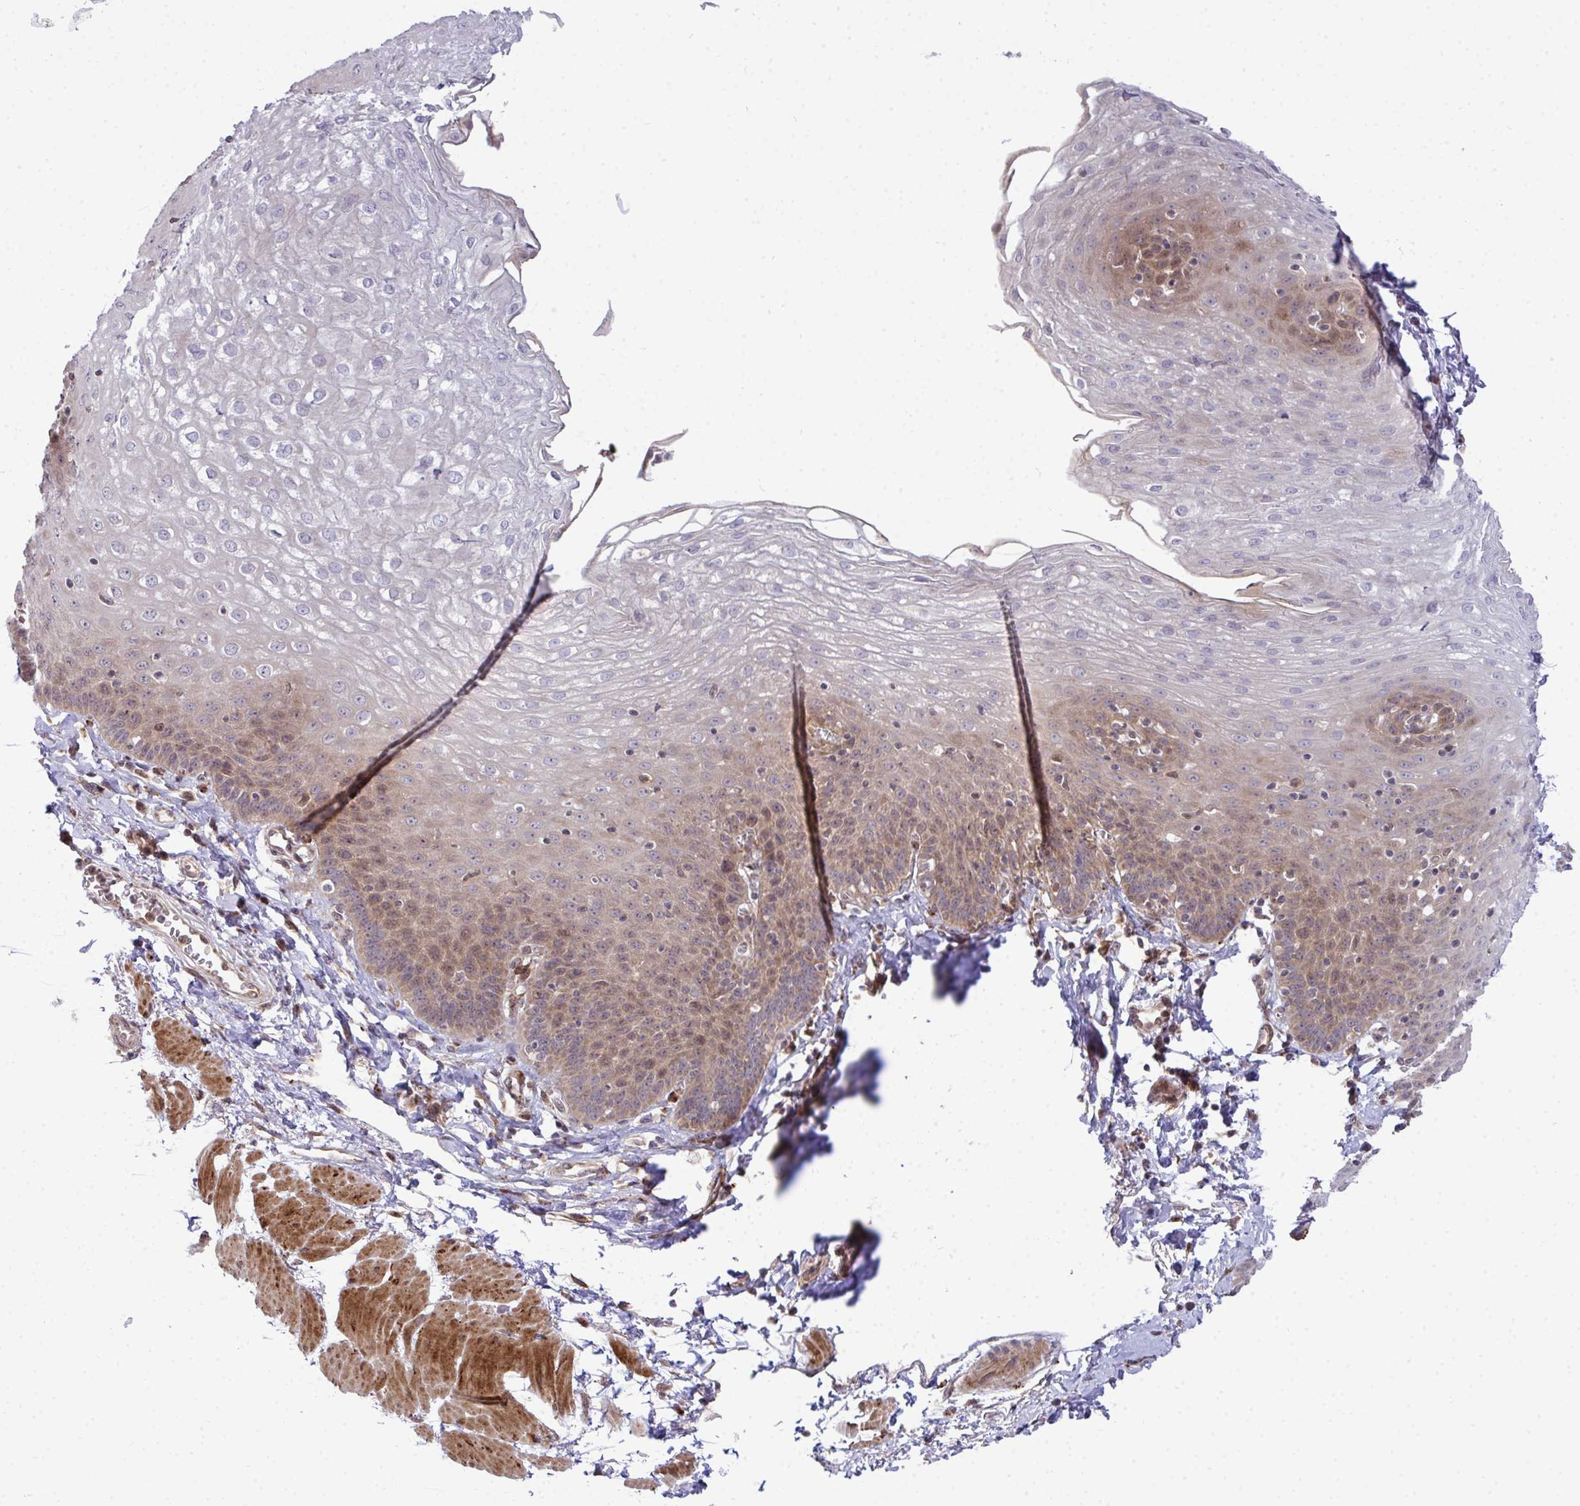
{"staining": {"intensity": "moderate", "quantity": "25%-75%", "location": "cytoplasmic/membranous"}, "tissue": "esophagus", "cell_type": "Squamous epithelial cells", "image_type": "normal", "snomed": [{"axis": "morphology", "description": "Normal tissue, NOS"}, {"axis": "topography", "description": "Esophagus"}], "caption": "Moderate cytoplasmic/membranous positivity for a protein is present in approximately 25%-75% of squamous epithelial cells of benign esophagus using immunohistochemistry (IHC).", "gene": "TRIM44", "patient": {"sex": "female", "age": 81}}